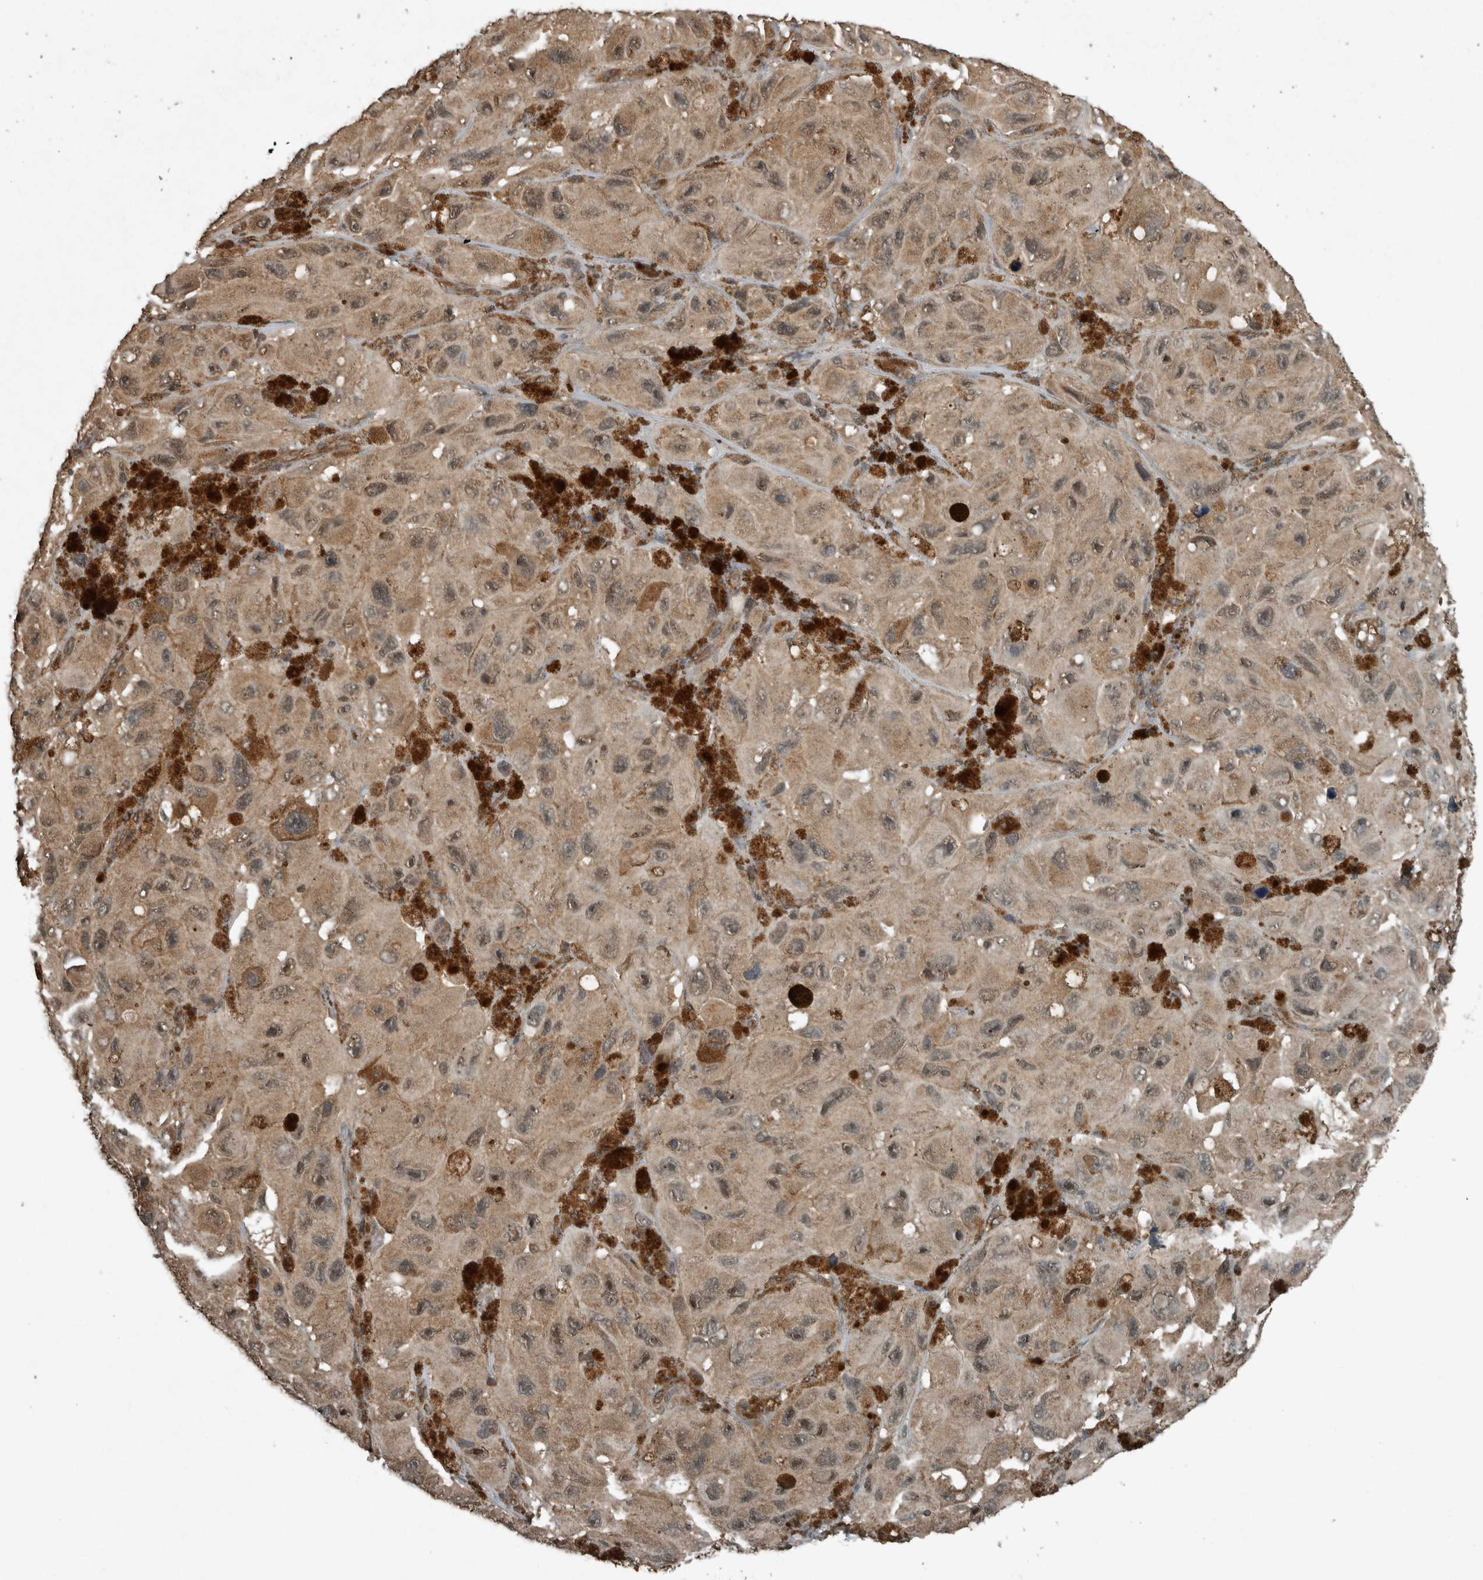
{"staining": {"intensity": "moderate", "quantity": ">75%", "location": "cytoplasmic/membranous,nuclear"}, "tissue": "melanoma", "cell_type": "Tumor cells", "image_type": "cancer", "snomed": [{"axis": "morphology", "description": "Malignant melanoma, NOS"}, {"axis": "topography", "description": "Skin"}], "caption": "Tumor cells show medium levels of moderate cytoplasmic/membranous and nuclear staining in approximately >75% of cells in malignant melanoma.", "gene": "ARHGEF12", "patient": {"sex": "female", "age": 73}}